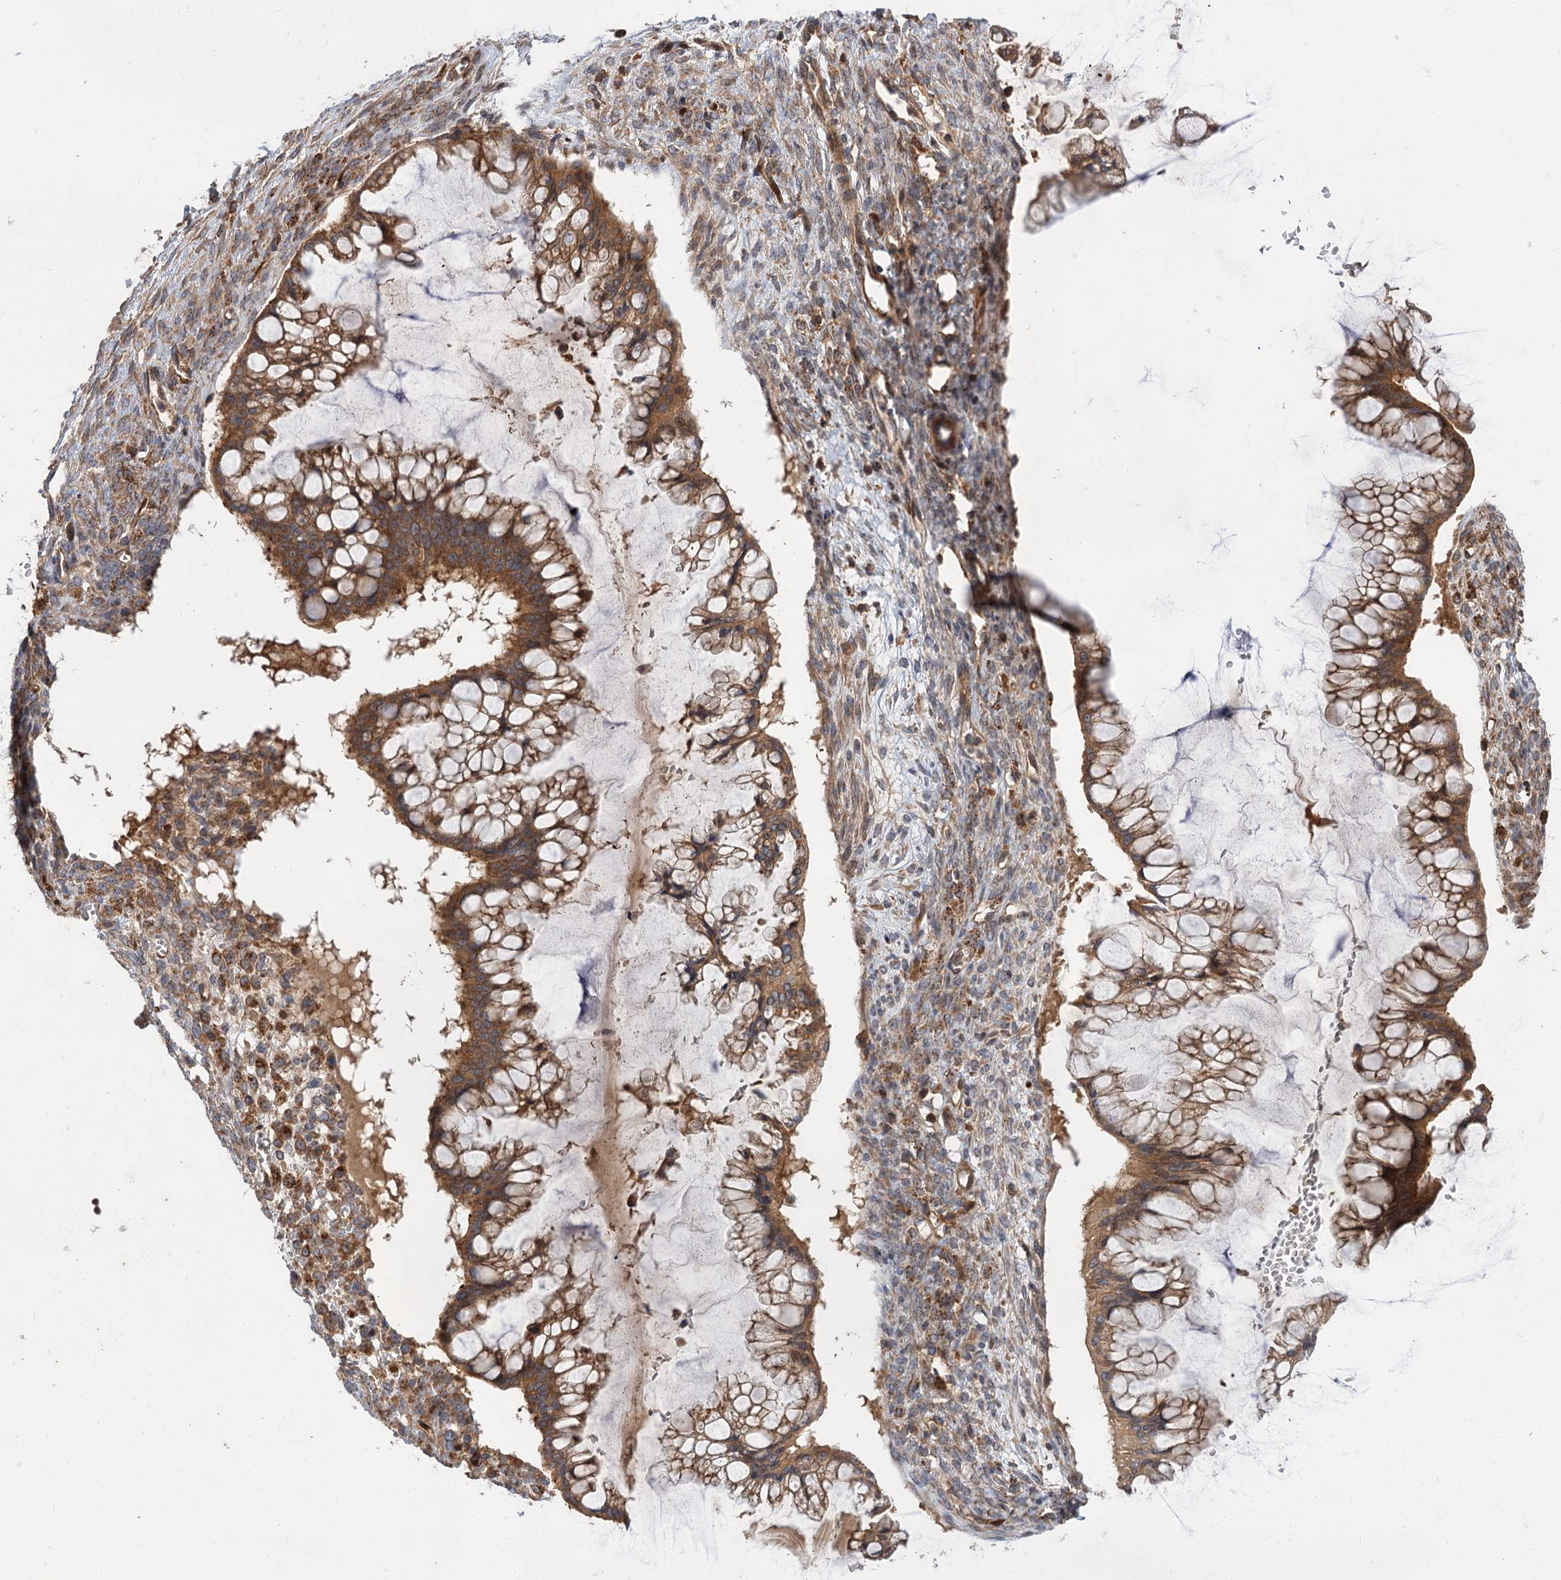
{"staining": {"intensity": "moderate", "quantity": ">75%", "location": "cytoplasmic/membranous"}, "tissue": "ovarian cancer", "cell_type": "Tumor cells", "image_type": "cancer", "snomed": [{"axis": "morphology", "description": "Cystadenocarcinoma, mucinous, NOS"}, {"axis": "topography", "description": "Ovary"}], "caption": "Protein expression analysis of human ovarian cancer reveals moderate cytoplasmic/membranous staining in approximately >75% of tumor cells.", "gene": "PATL1", "patient": {"sex": "female", "age": 73}}